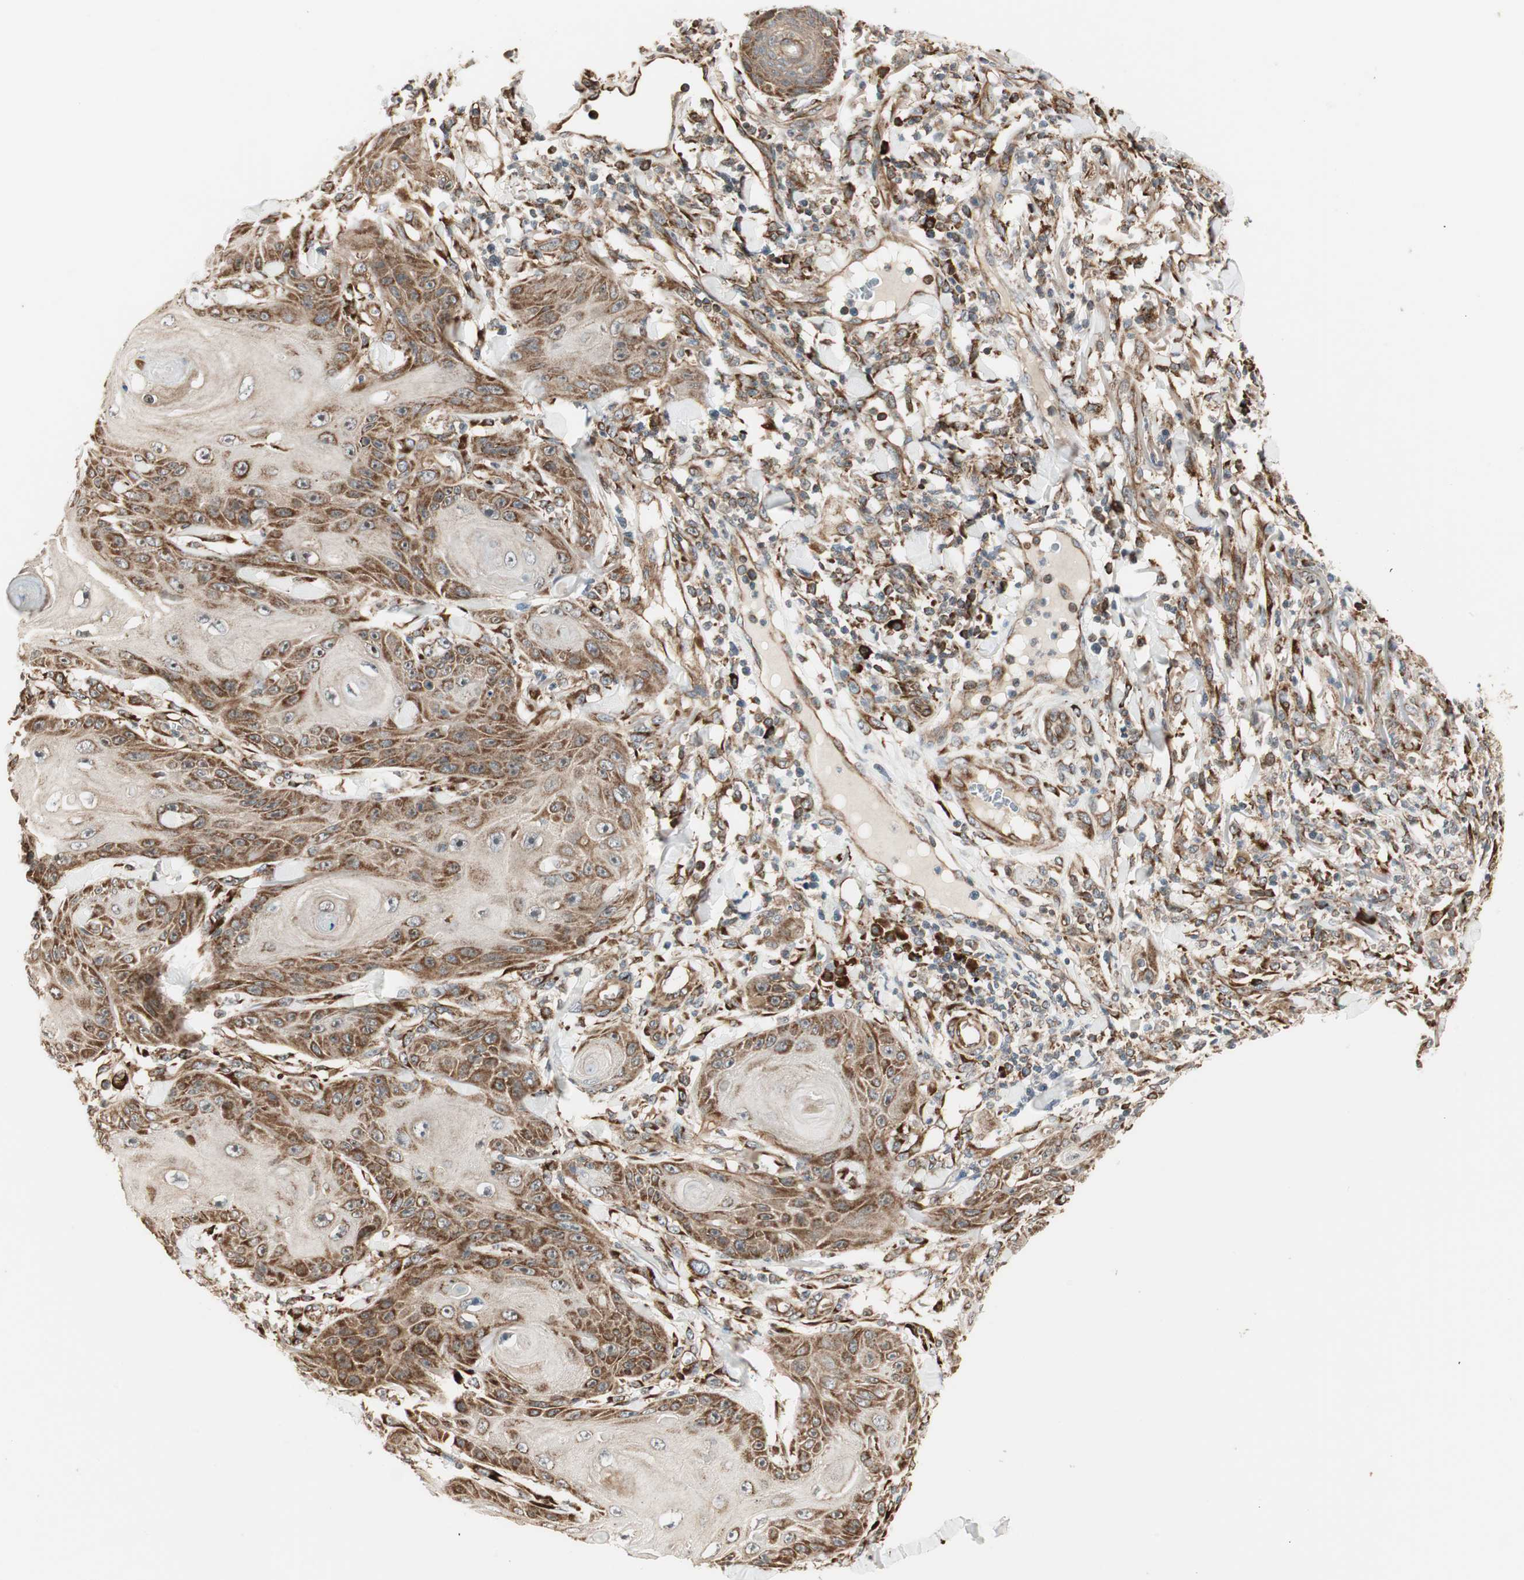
{"staining": {"intensity": "strong", "quantity": ">75%", "location": "cytoplasmic/membranous"}, "tissue": "skin cancer", "cell_type": "Tumor cells", "image_type": "cancer", "snomed": [{"axis": "morphology", "description": "Squamous cell carcinoma, NOS"}, {"axis": "topography", "description": "Skin"}], "caption": "DAB (3,3'-diaminobenzidine) immunohistochemical staining of skin squamous cell carcinoma exhibits strong cytoplasmic/membranous protein positivity in approximately >75% of tumor cells. The staining was performed using DAB, with brown indicating positive protein expression. Nuclei are stained blue with hematoxylin.", "gene": "P4HA1", "patient": {"sex": "female", "age": 78}}